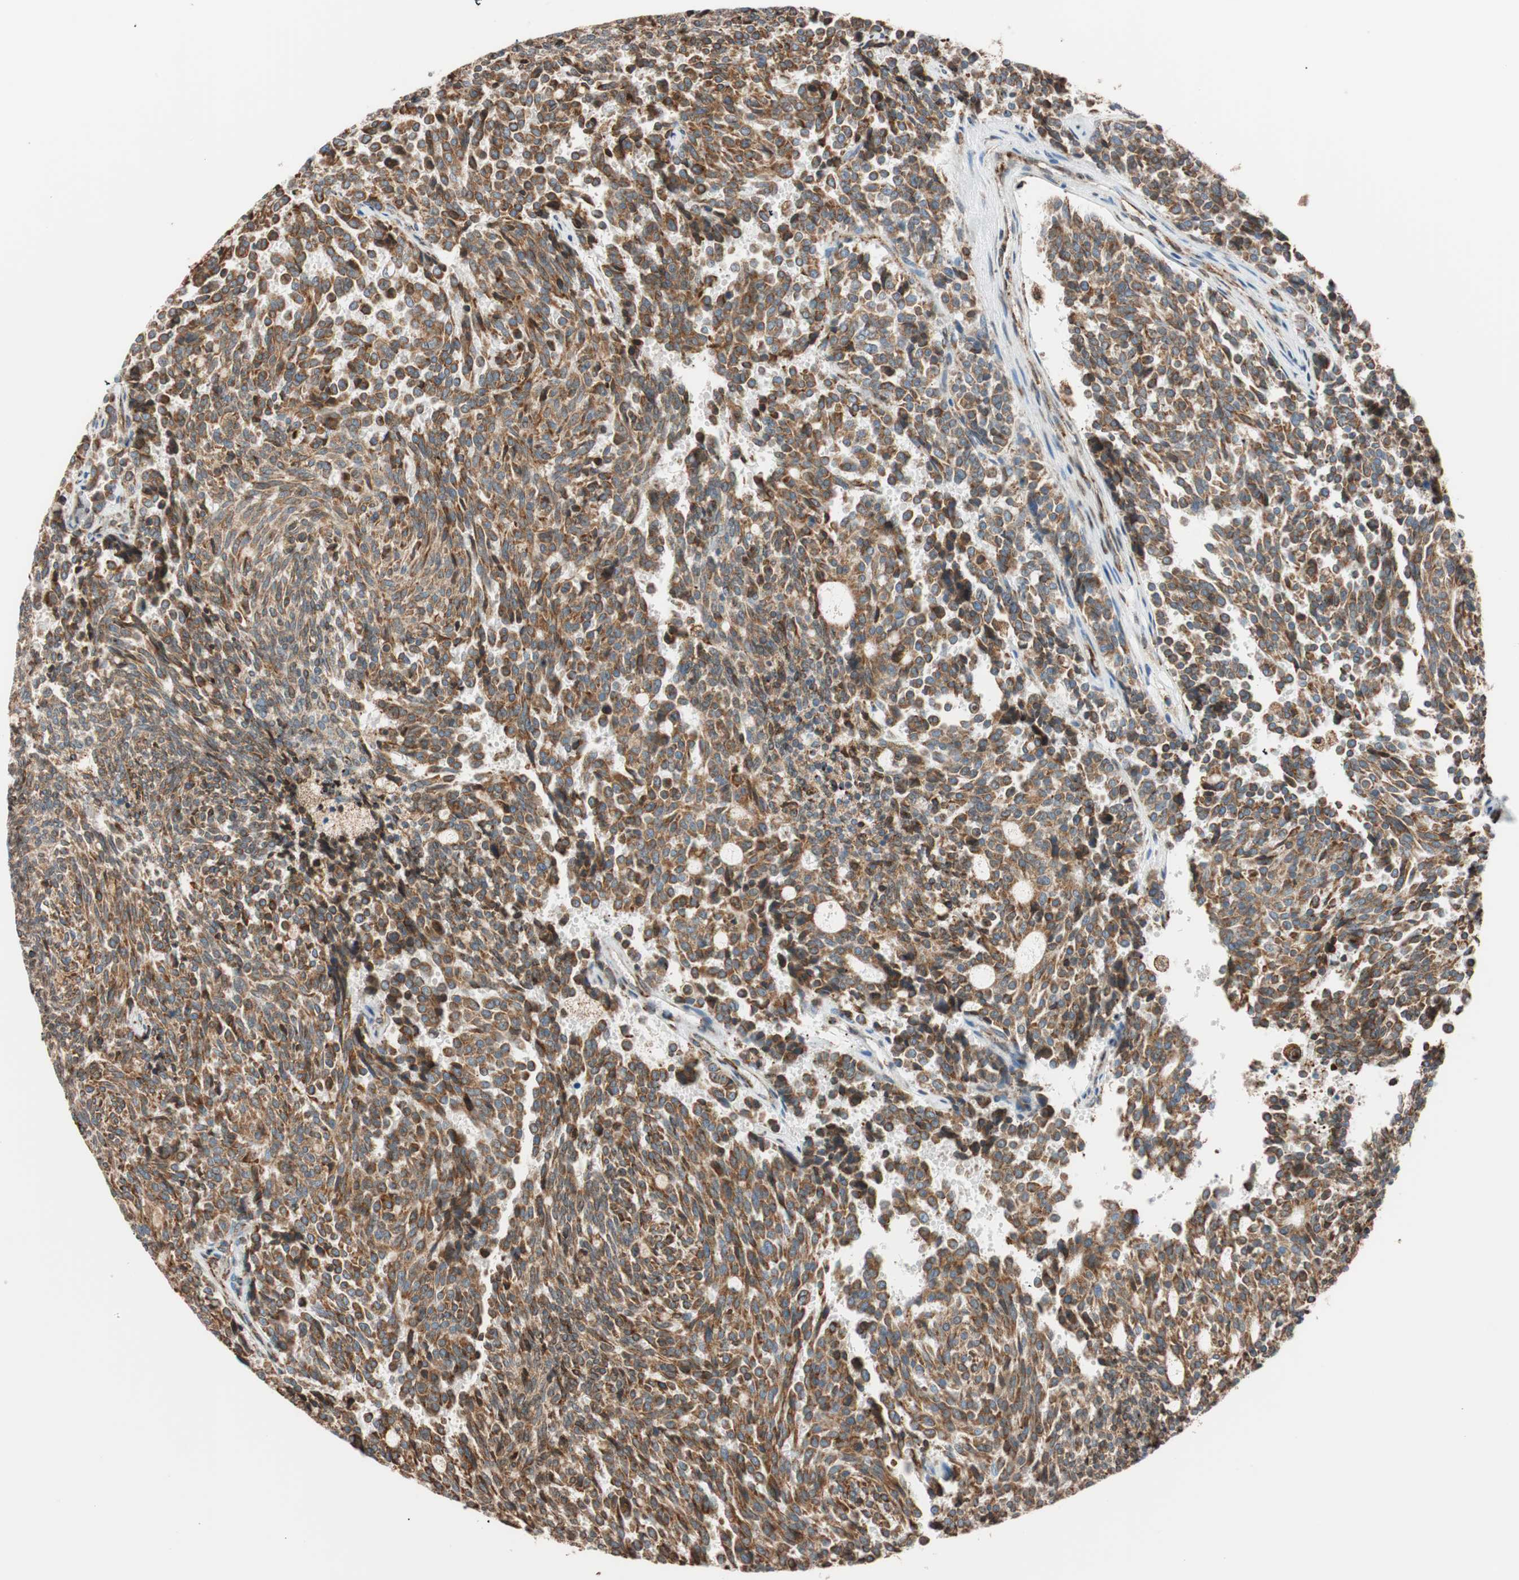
{"staining": {"intensity": "moderate", "quantity": ">75%", "location": "cytoplasmic/membranous"}, "tissue": "carcinoid", "cell_type": "Tumor cells", "image_type": "cancer", "snomed": [{"axis": "morphology", "description": "Carcinoid, malignant, NOS"}, {"axis": "topography", "description": "Pancreas"}], "caption": "The histopathology image displays immunohistochemical staining of malignant carcinoid. There is moderate cytoplasmic/membranous expression is present in approximately >75% of tumor cells. (DAB (3,3'-diaminobenzidine) = brown stain, brightfield microscopy at high magnification).", "gene": "PRKCSH", "patient": {"sex": "female", "age": 54}}